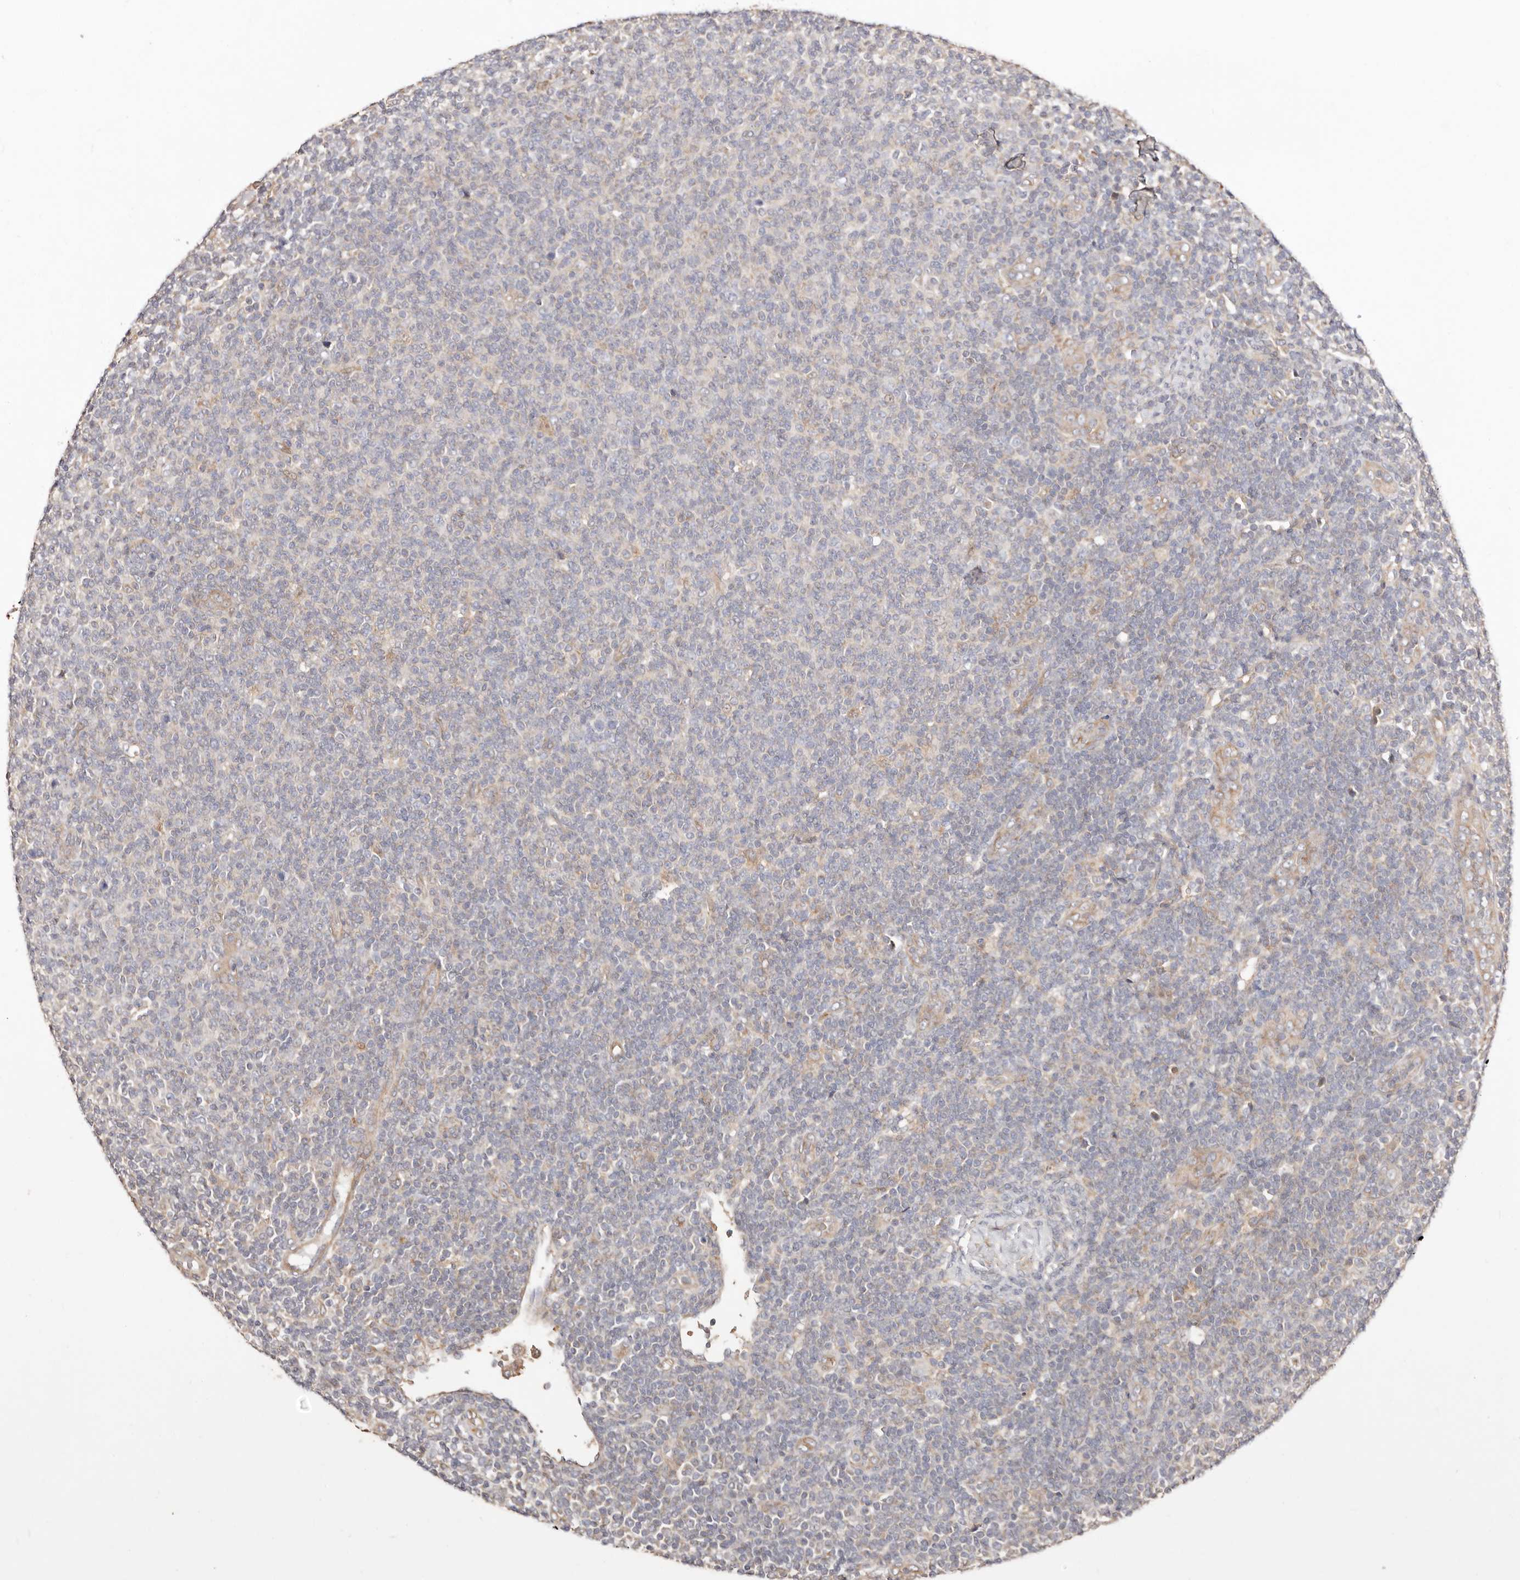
{"staining": {"intensity": "negative", "quantity": "none", "location": "none"}, "tissue": "lymphoma", "cell_type": "Tumor cells", "image_type": "cancer", "snomed": [{"axis": "morphology", "description": "Malignant lymphoma, non-Hodgkin's type, Low grade"}, {"axis": "topography", "description": "Lymph node"}], "caption": "Tumor cells show no significant protein expression in low-grade malignant lymphoma, non-Hodgkin's type. (Stains: DAB (3,3'-diaminobenzidine) immunohistochemistry with hematoxylin counter stain, Microscopy: brightfield microscopy at high magnification).", "gene": "MAPK1", "patient": {"sex": "male", "age": 66}}